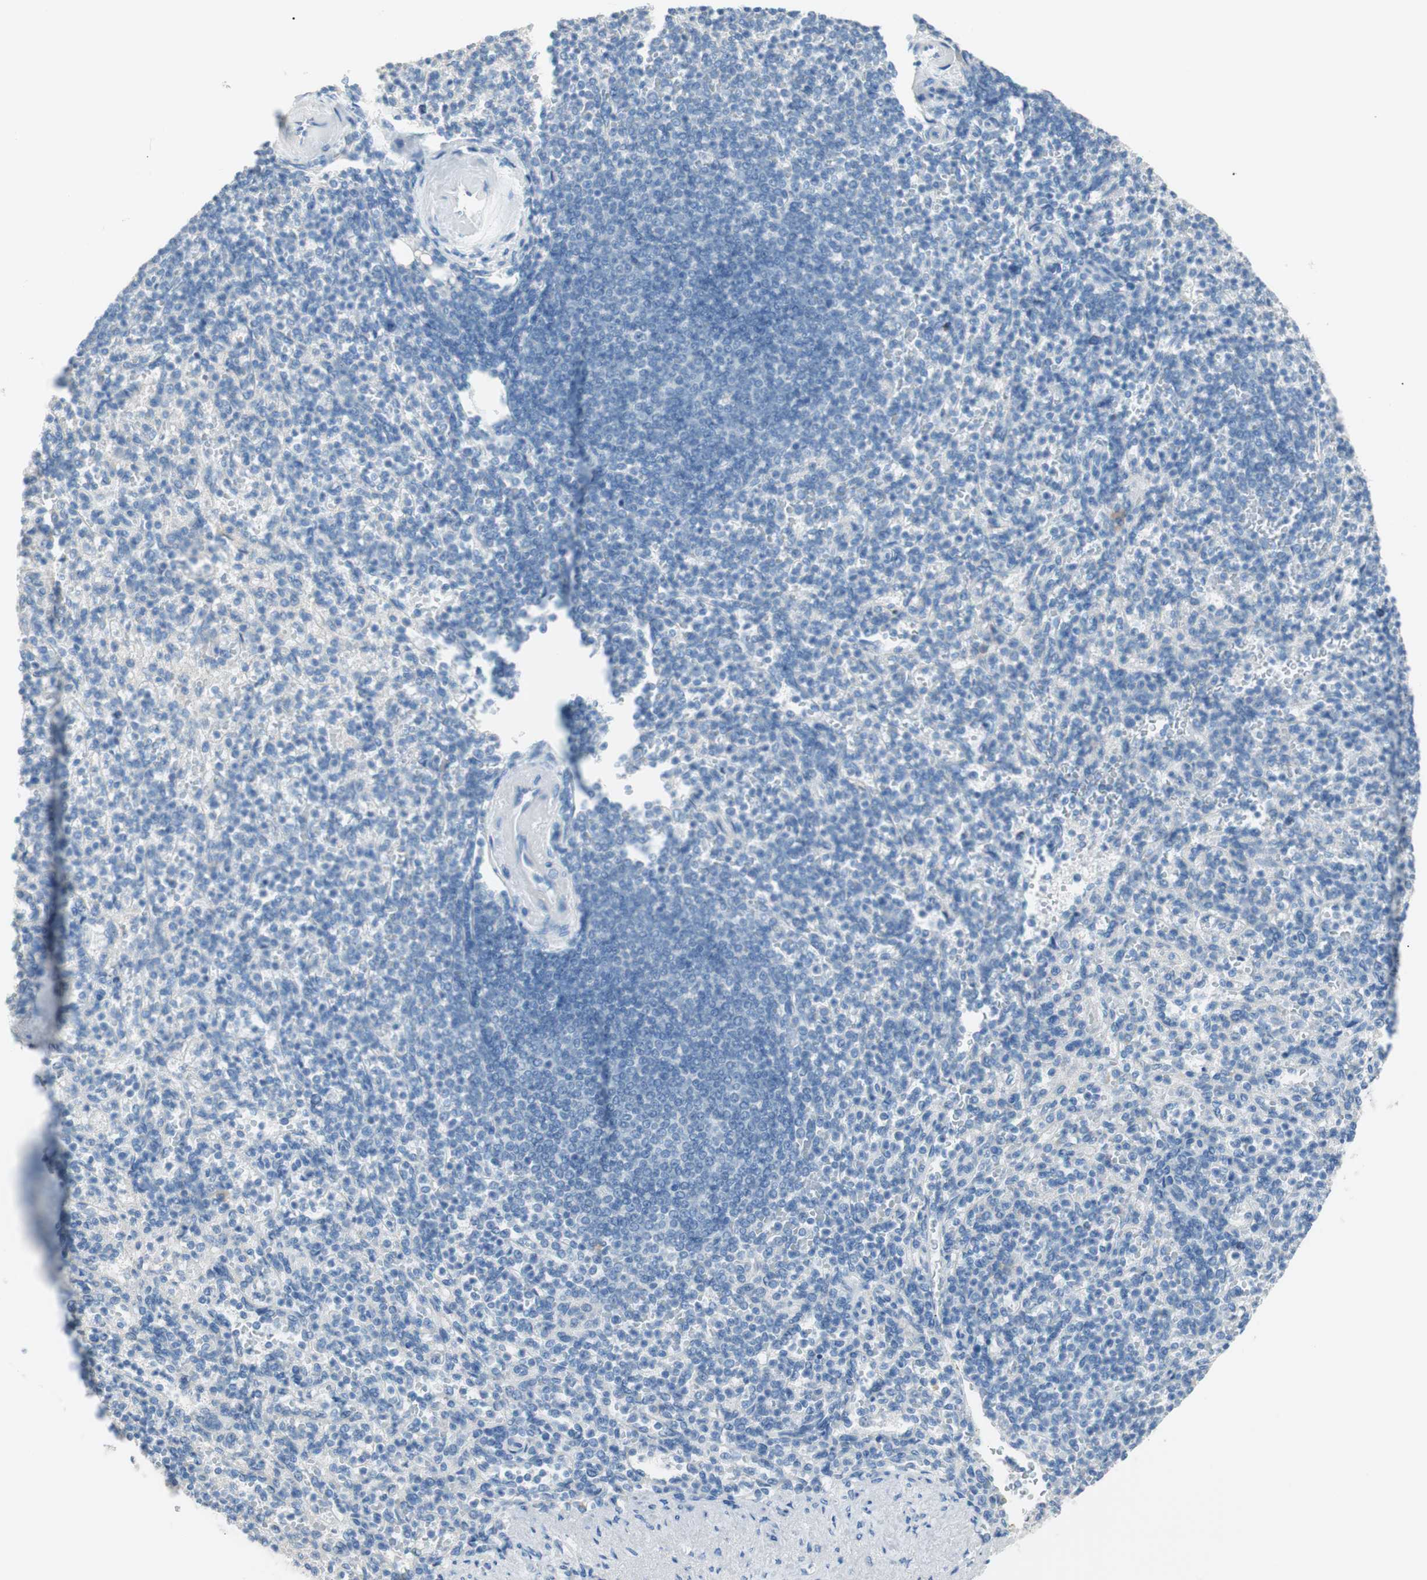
{"staining": {"intensity": "negative", "quantity": "none", "location": "none"}, "tissue": "spleen", "cell_type": "Cells in red pulp", "image_type": "normal", "snomed": [{"axis": "morphology", "description": "Normal tissue, NOS"}, {"axis": "topography", "description": "Spleen"}], "caption": "Spleen stained for a protein using immunohistochemistry (IHC) reveals no staining cells in red pulp.", "gene": "VIL1", "patient": {"sex": "female", "age": 74}}